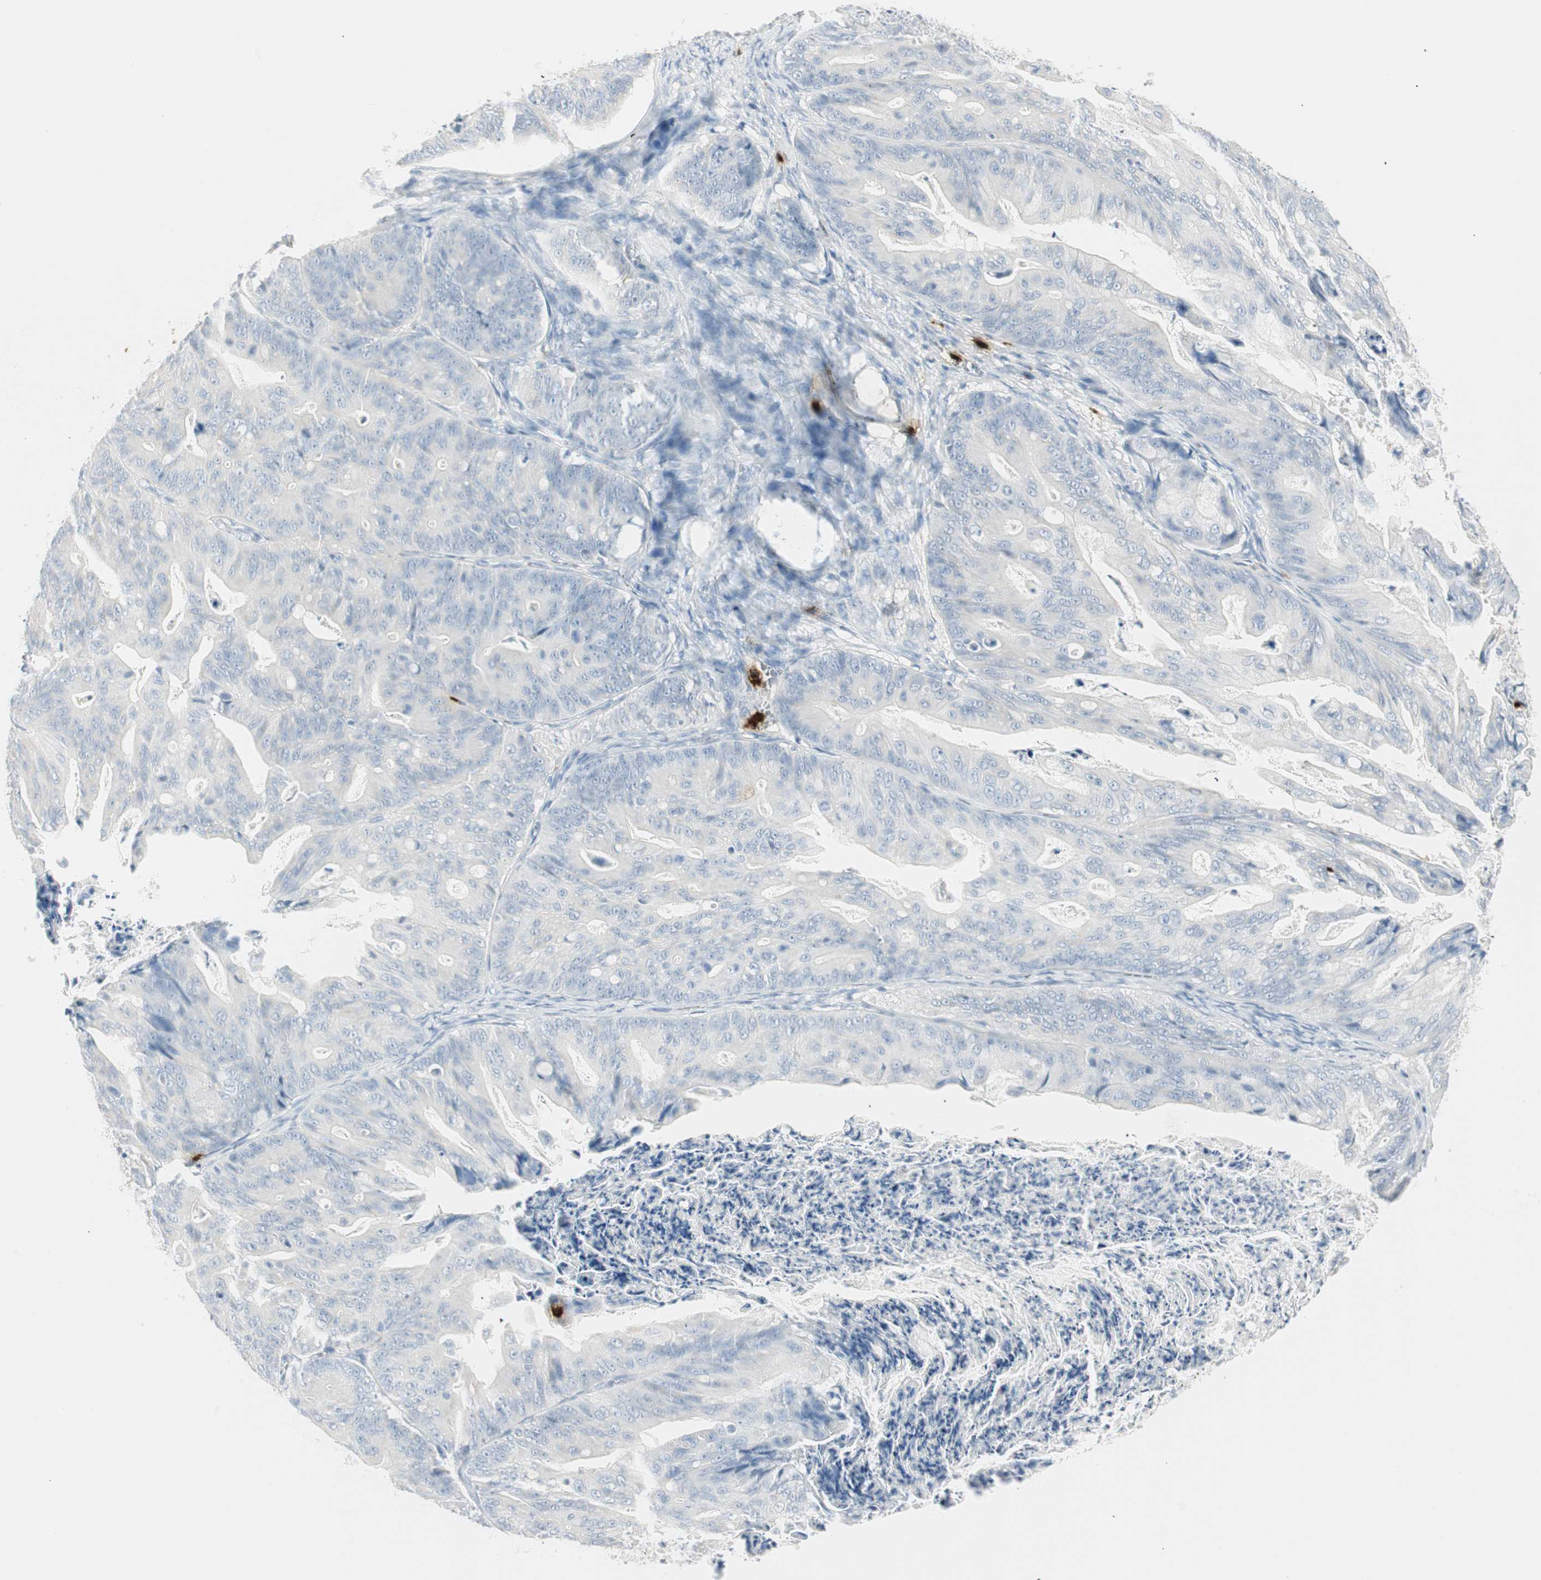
{"staining": {"intensity": "negative", "quantity": "none", "location": "none"}, "tissue": "ovarian cancer", "cell_type": "Tumor cells", "image_type": "cancer", "snomed": [{"axis": "morphology", "description": "Cystadenocarcinoma, mucinous, NOS"}, {"axis": "topography", "description": "Ovary"}], "caption": "Tumor cells show no significant expression in ovarian mucinous cystadenocarcinoma.", "gene": "PRTN3", "patient": {"sex": "female", "age": 37}}